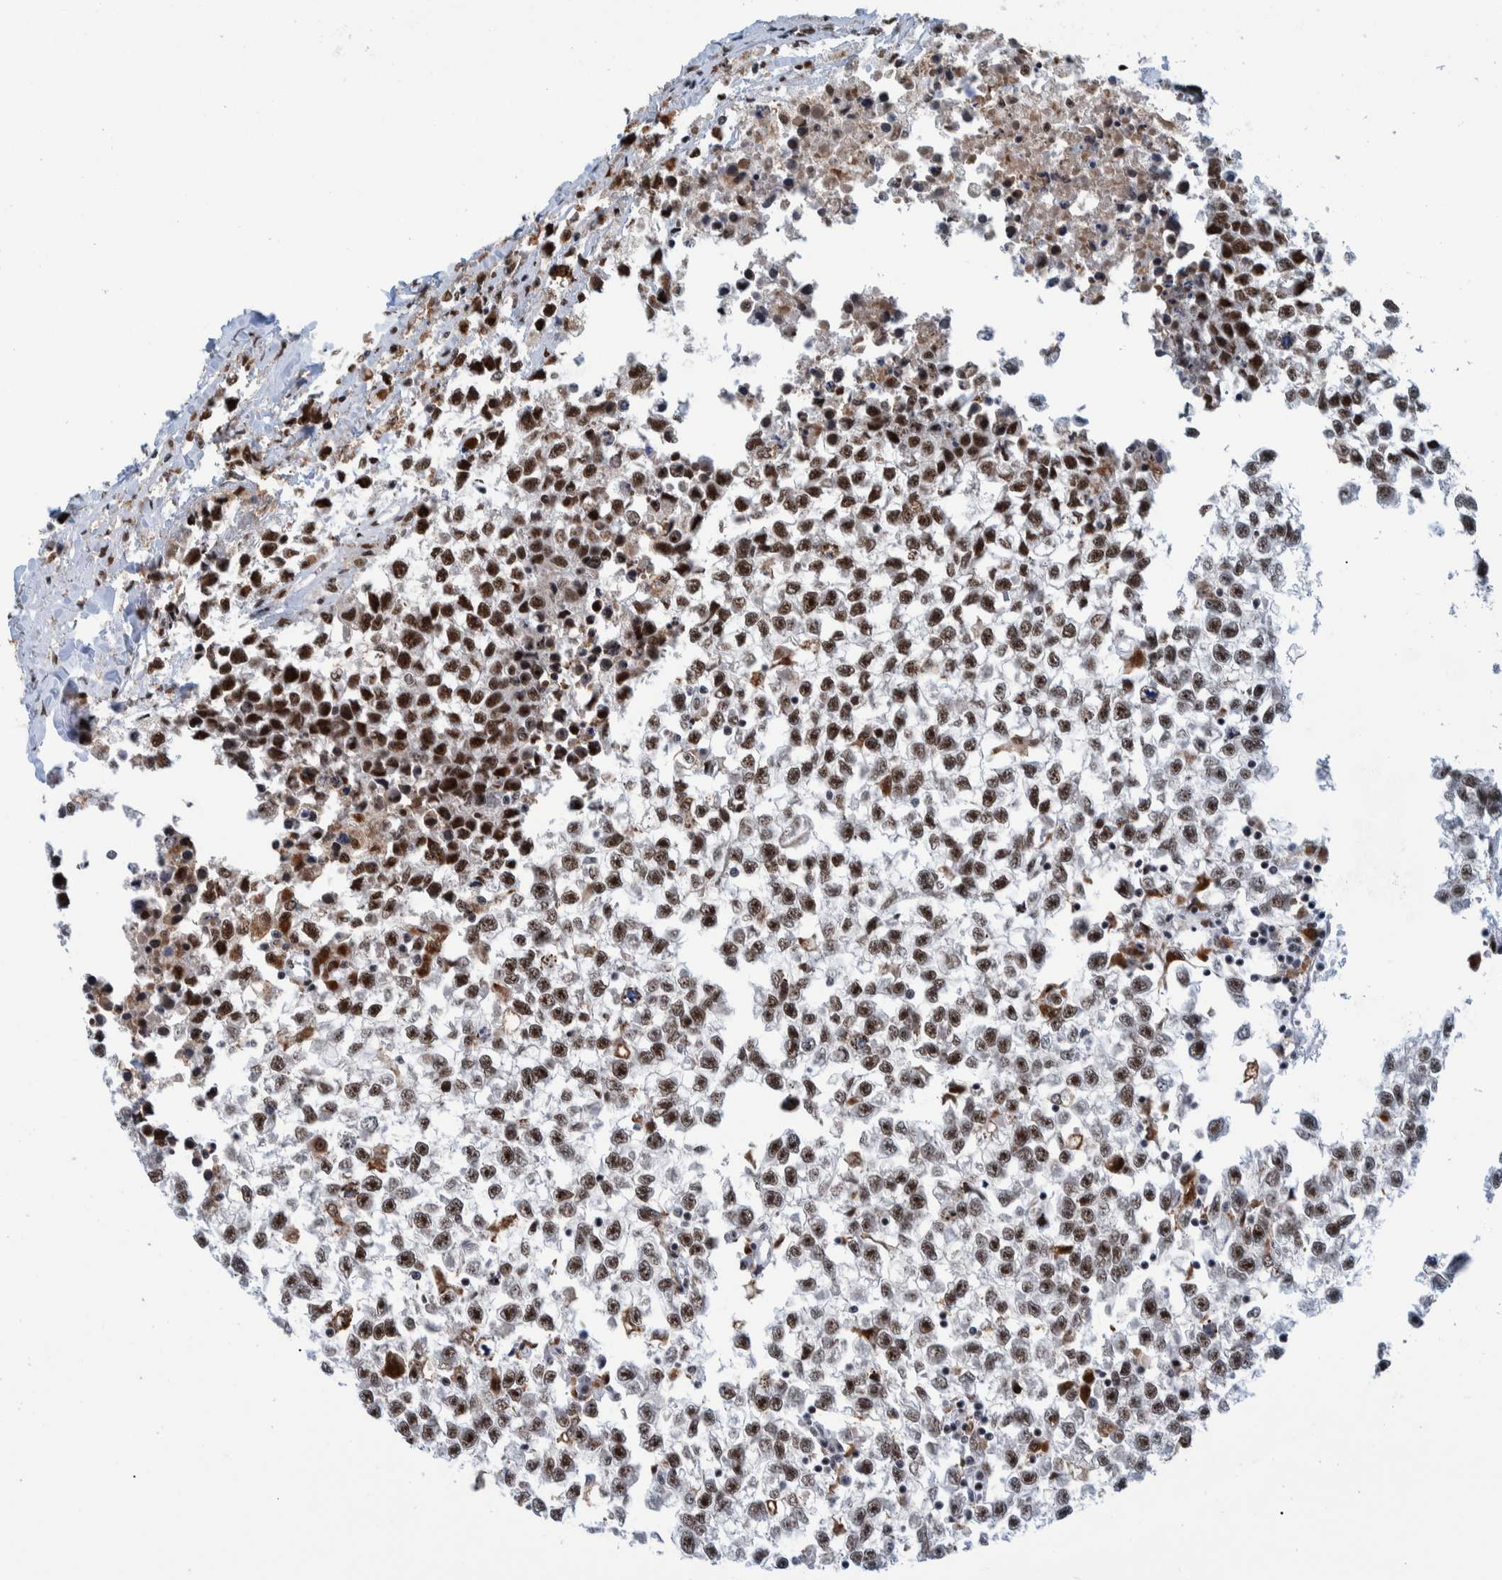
{"staining": {"intensity": "strong", "quantity": ">75%", "location": "nuclear"}, "tissue": "testis cancer", "cell_type": "Tumor cells", "image_type": "cancer", "snomed": [{"axis": "morphology", "description": "Seminoma, NOS"}, {"axis": "morphology", "description": "Carcinoma, Embryonal, NOS"}, {"axis": "topography", "description": "Testis"}], "caption": "Protein staining by immunohistochemistry (IHC) exhibits strong nuclear expression in approximately >75% of tumor cells in testis cancer.", "gene": "EFTUD2", "patient": {"sex": "male", "age": 51}}